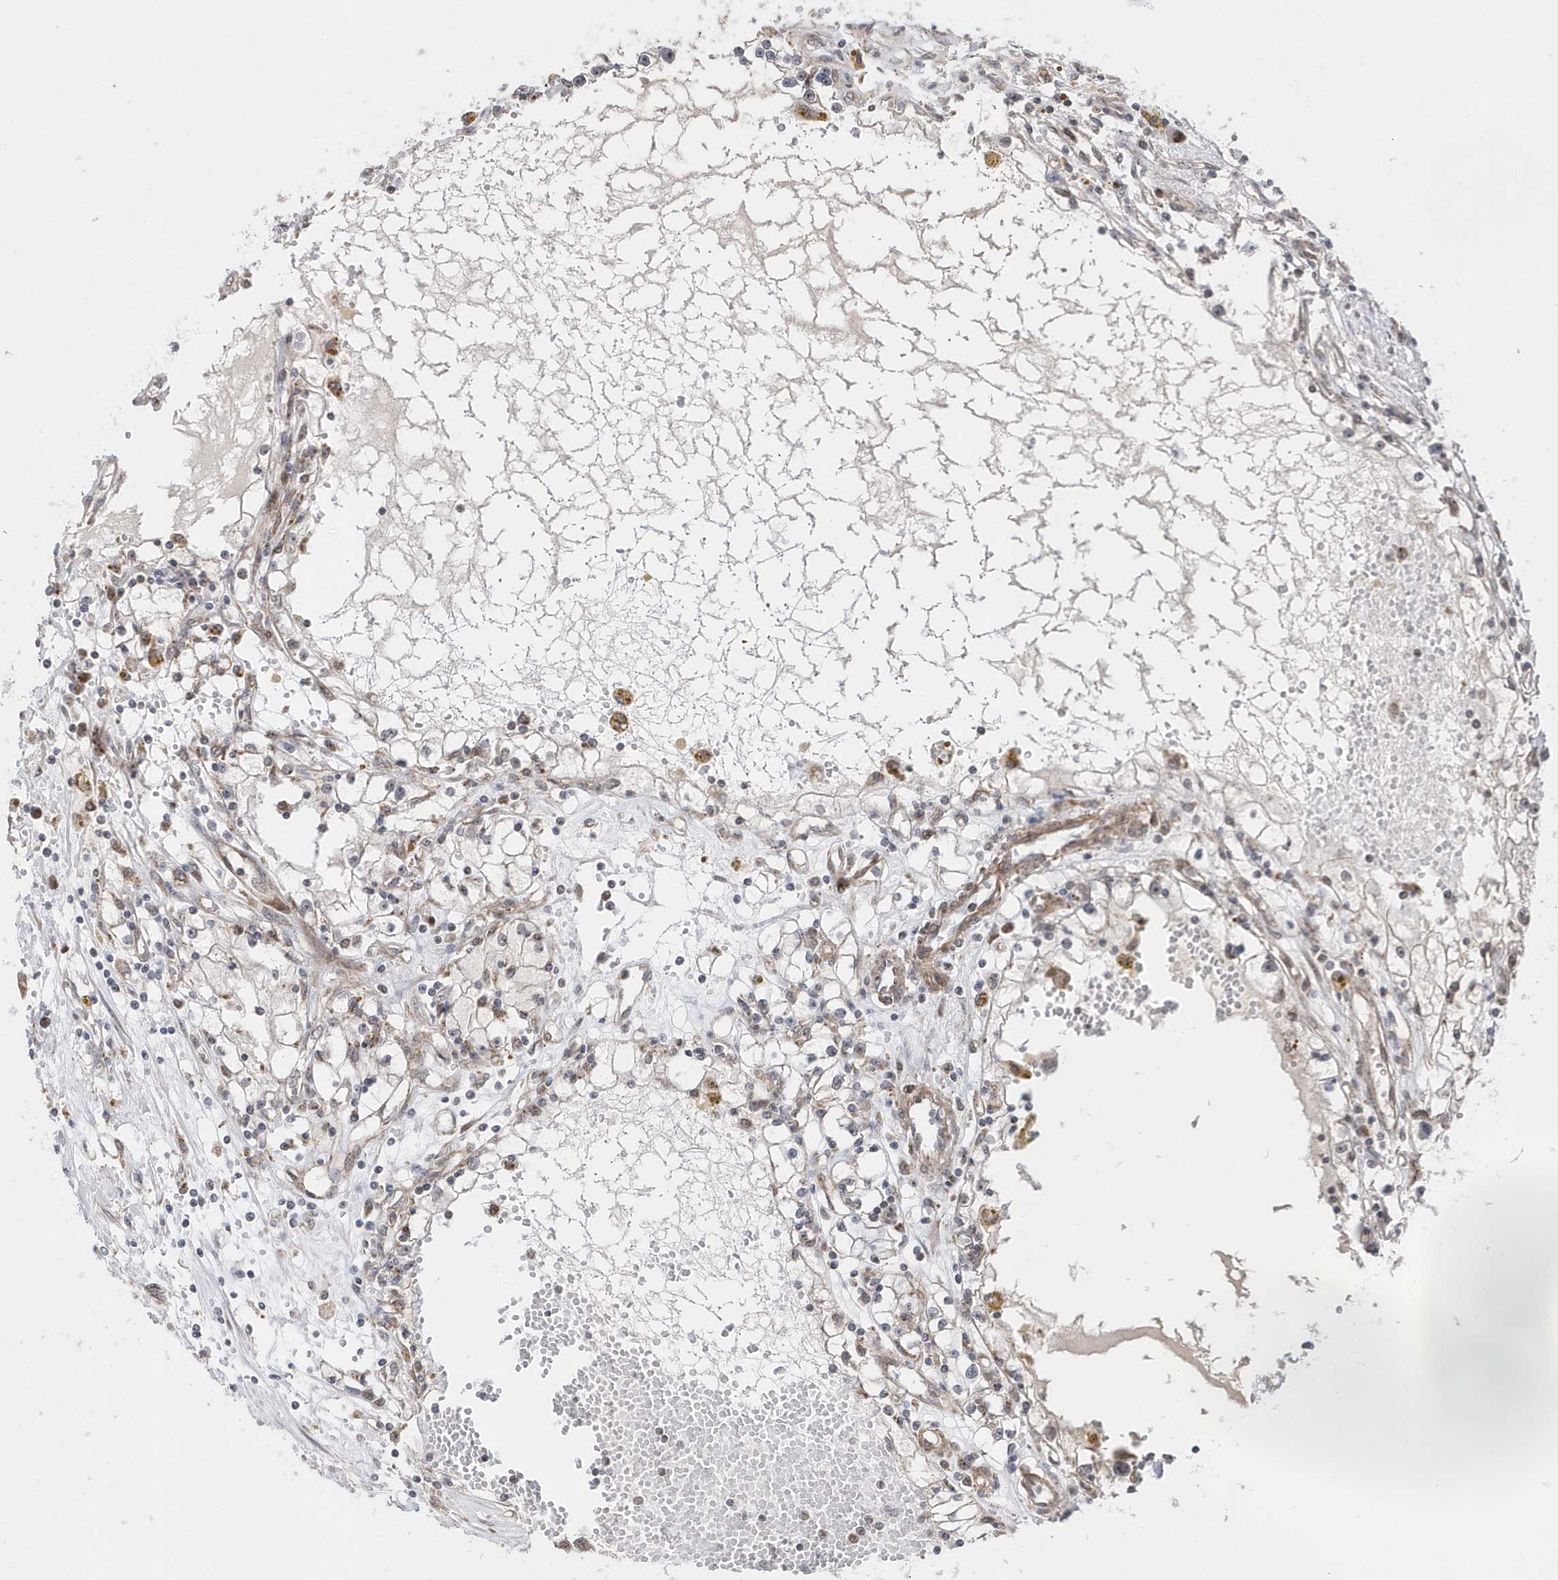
{"staining": {"intensity": "negative", "quantity": "none", "location": "none"}, "tissue": "renal cancer", "cell_type": "Tumor cells", "image_type": "cancer", "snomed": [{"axis": "morphology", "description": "Adenocarcinoma, NOS"}, {"axis": "topography", "description": "Kidney"}], "caption": "Immunohistochemistry image of renal cancer stained for a protein (brown), which demonstrates no expression in tumor cells.", "gene": "DALRD3", "patient": {"sex": "male", "age": 56}}